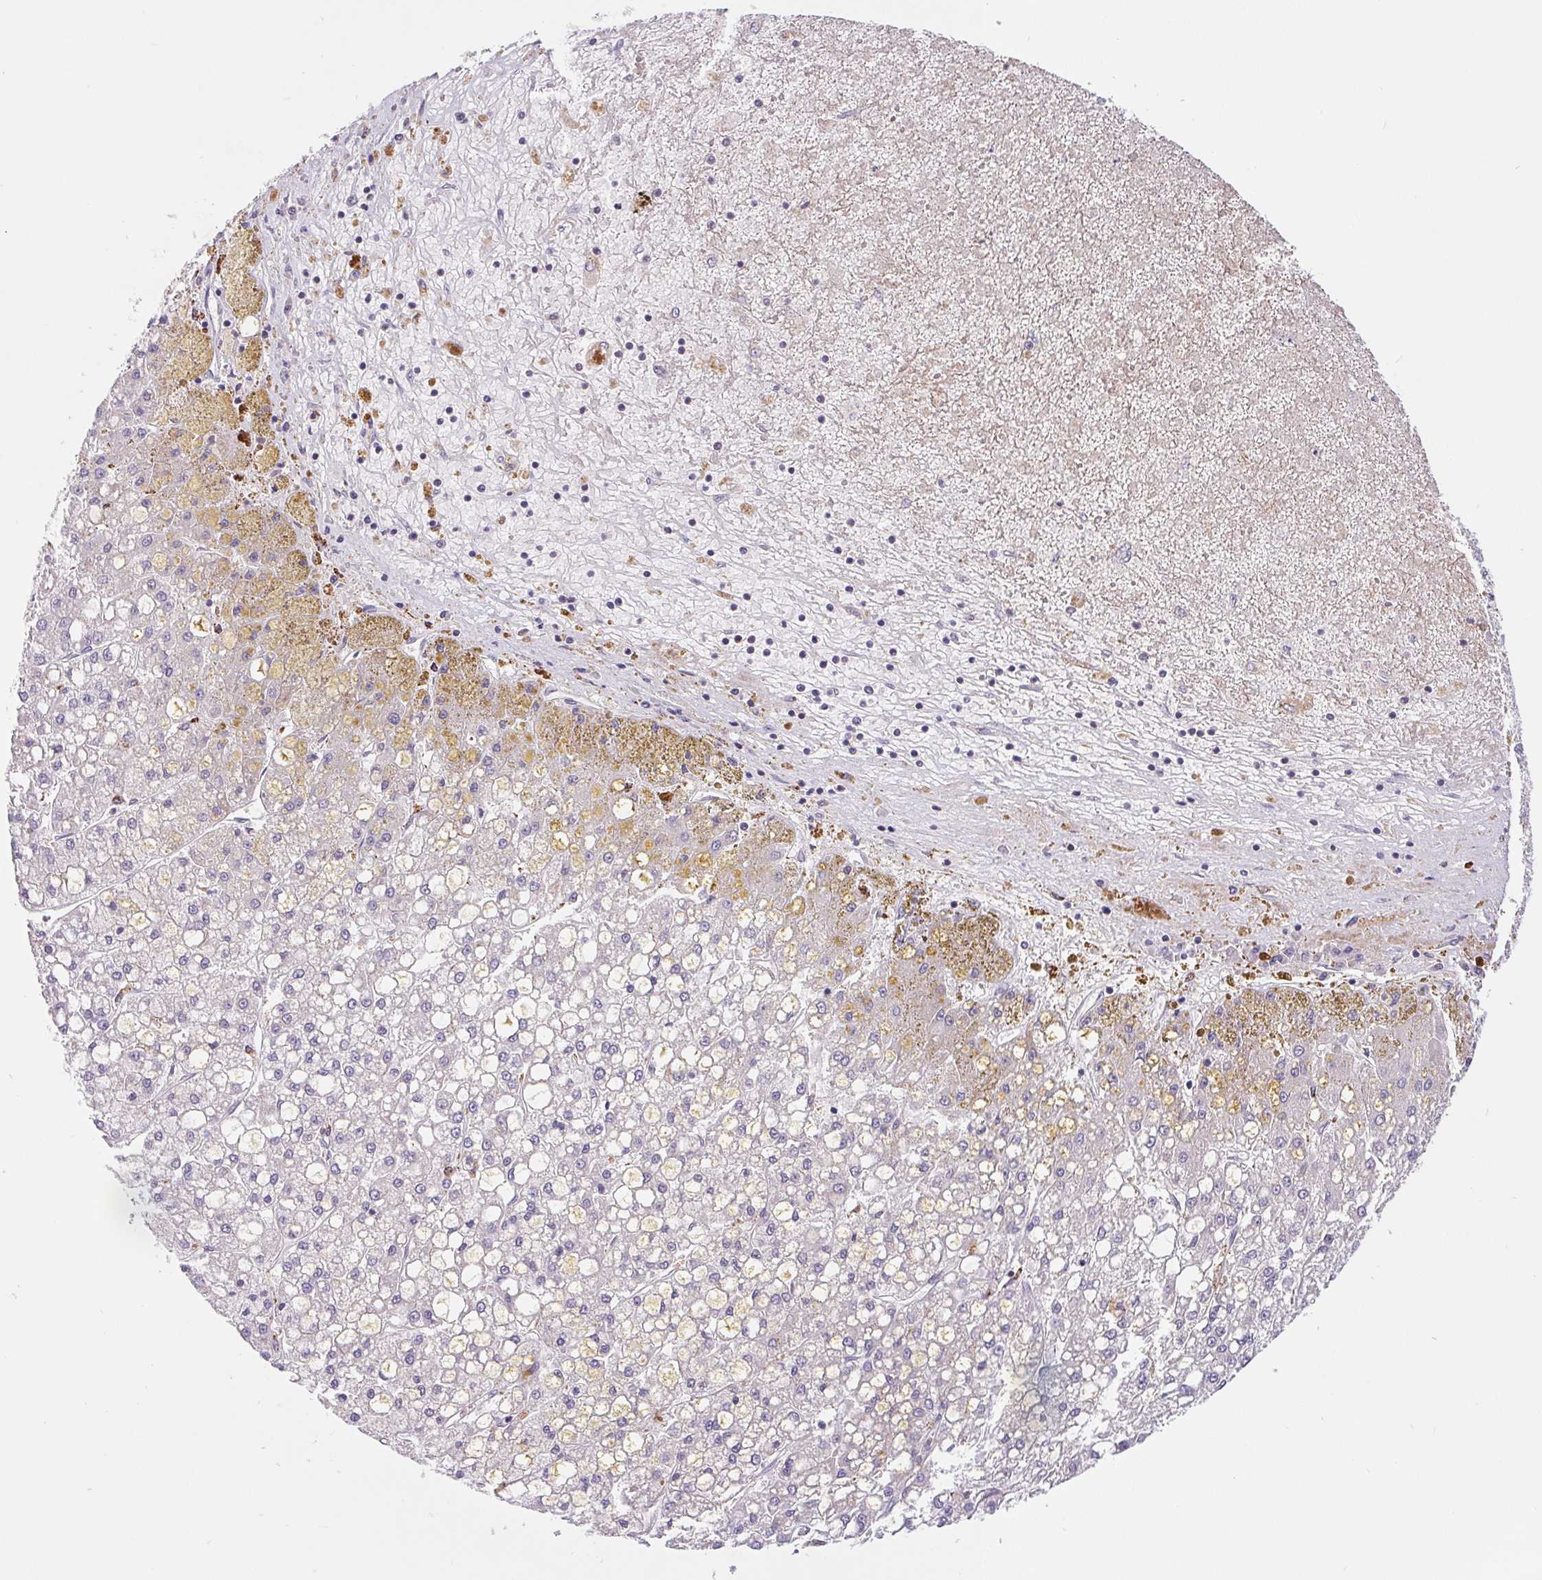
{"staining": {"intensity": "negative", "quantity": "none", "location": "none"}, "tissue": "liver cancer", "cell_type": "Tumor cells", "image_type": "cancer", "snomed": [{"axis": "morphology", "description": "Carcinoma, Hepatocellular, NOS"}, {"axis": "topography", "description": "Liver"}], "caption": "There is no significant expression in tumor cells of hepatocellular carcinoma (liver).", "gene": "EMC6", "patient": {"sex": "male", "age": 67}}